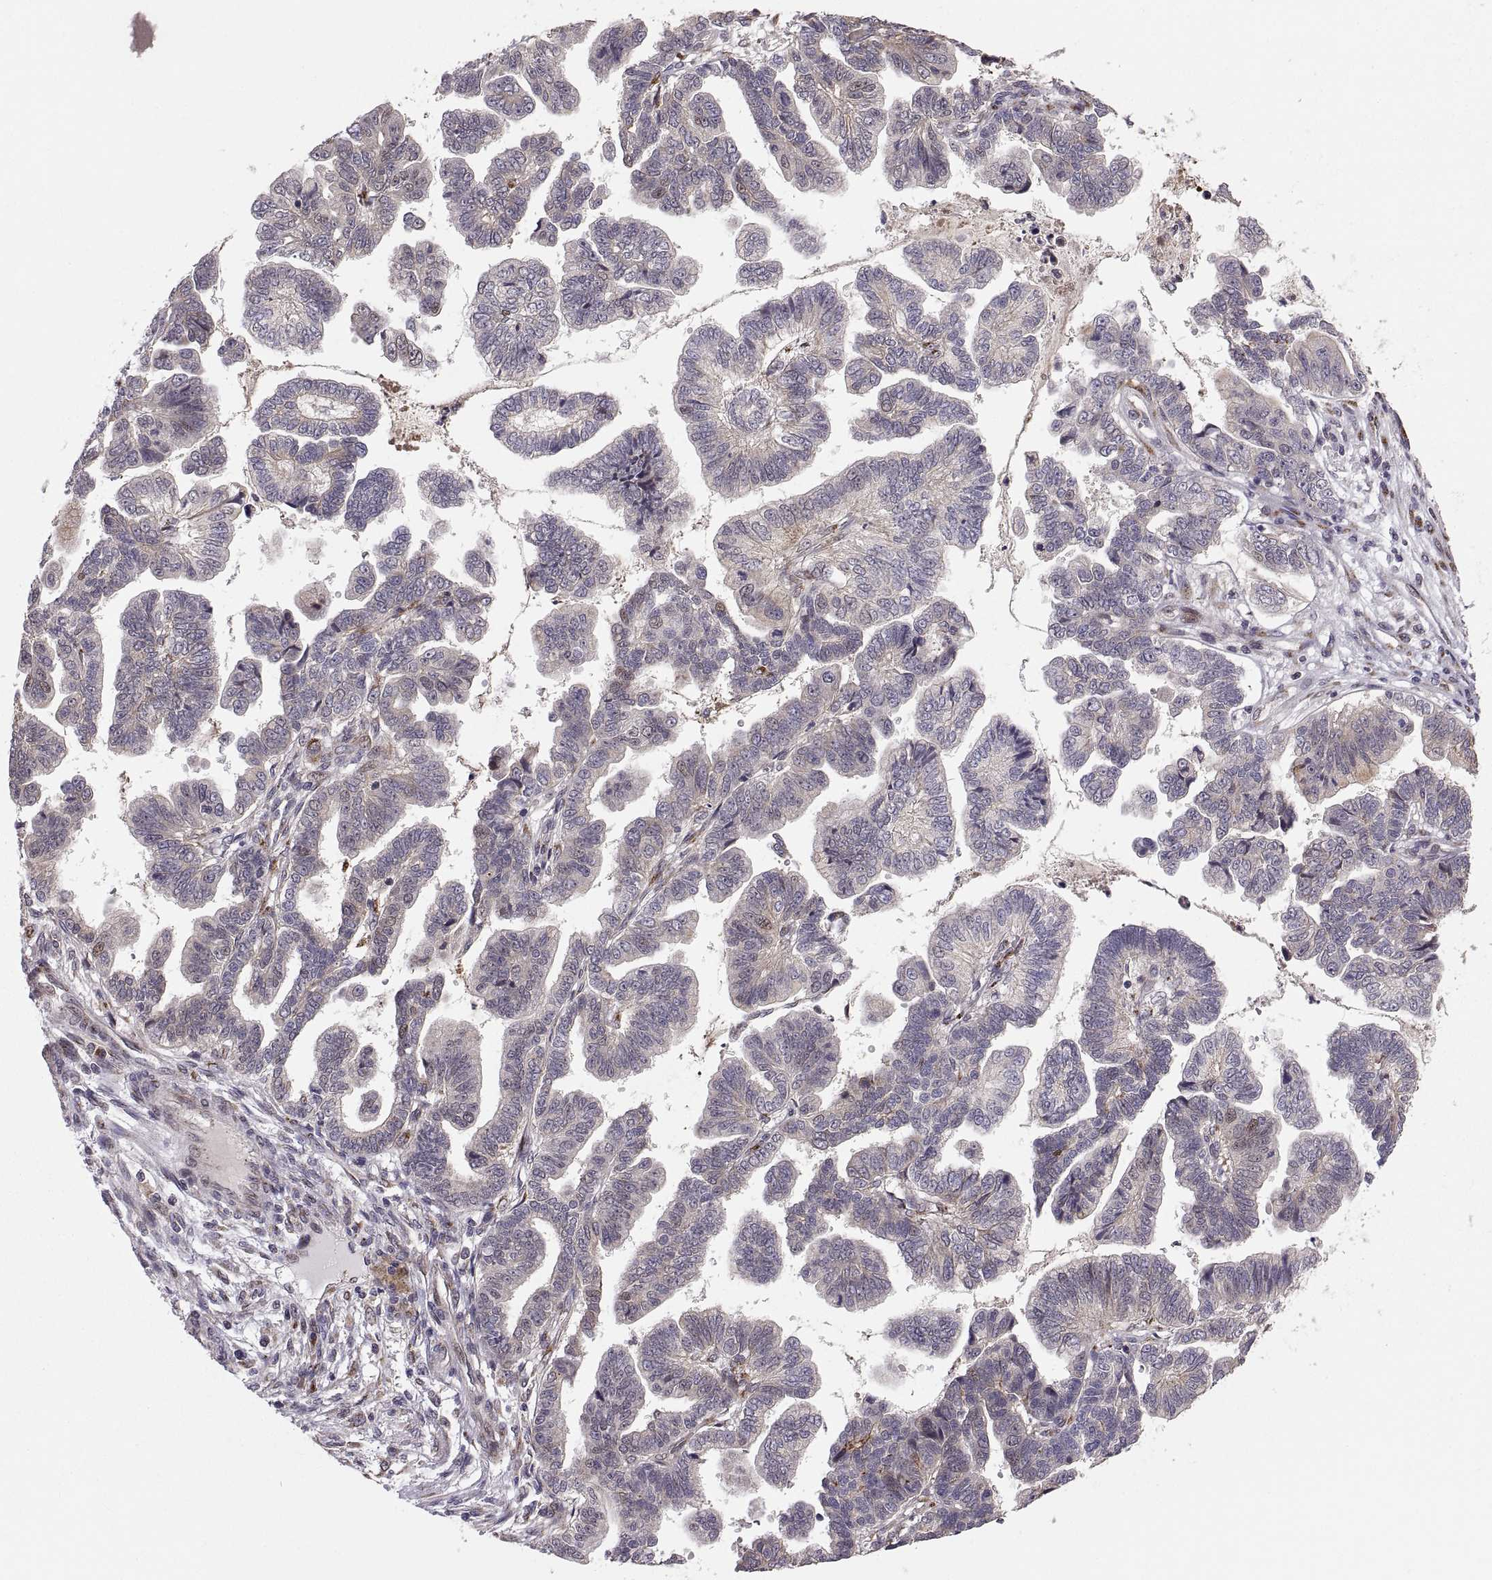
{"staining": {"intensity": "negative", "quantity": "none", "location": "none"}, "tissue": "stomach cancer", "cell_type": "Tumor cells", "image_type": "cancer", "snomed": [{"axis": "morphology", "description": "Adenocarcinoma, NOS"}, {"axis": "topography", "description": "Stomach"}], "caption": "Tumor cells show no significant protein expression in adenocarcinoma (stomach). The staining is performed using DAB (3,3'-diaminobenzidine) brown chromogen with nuclei counter-stained in using hematoxylin.", "gene": "TESC", "patient": {"sex": "male", "age": 83}}